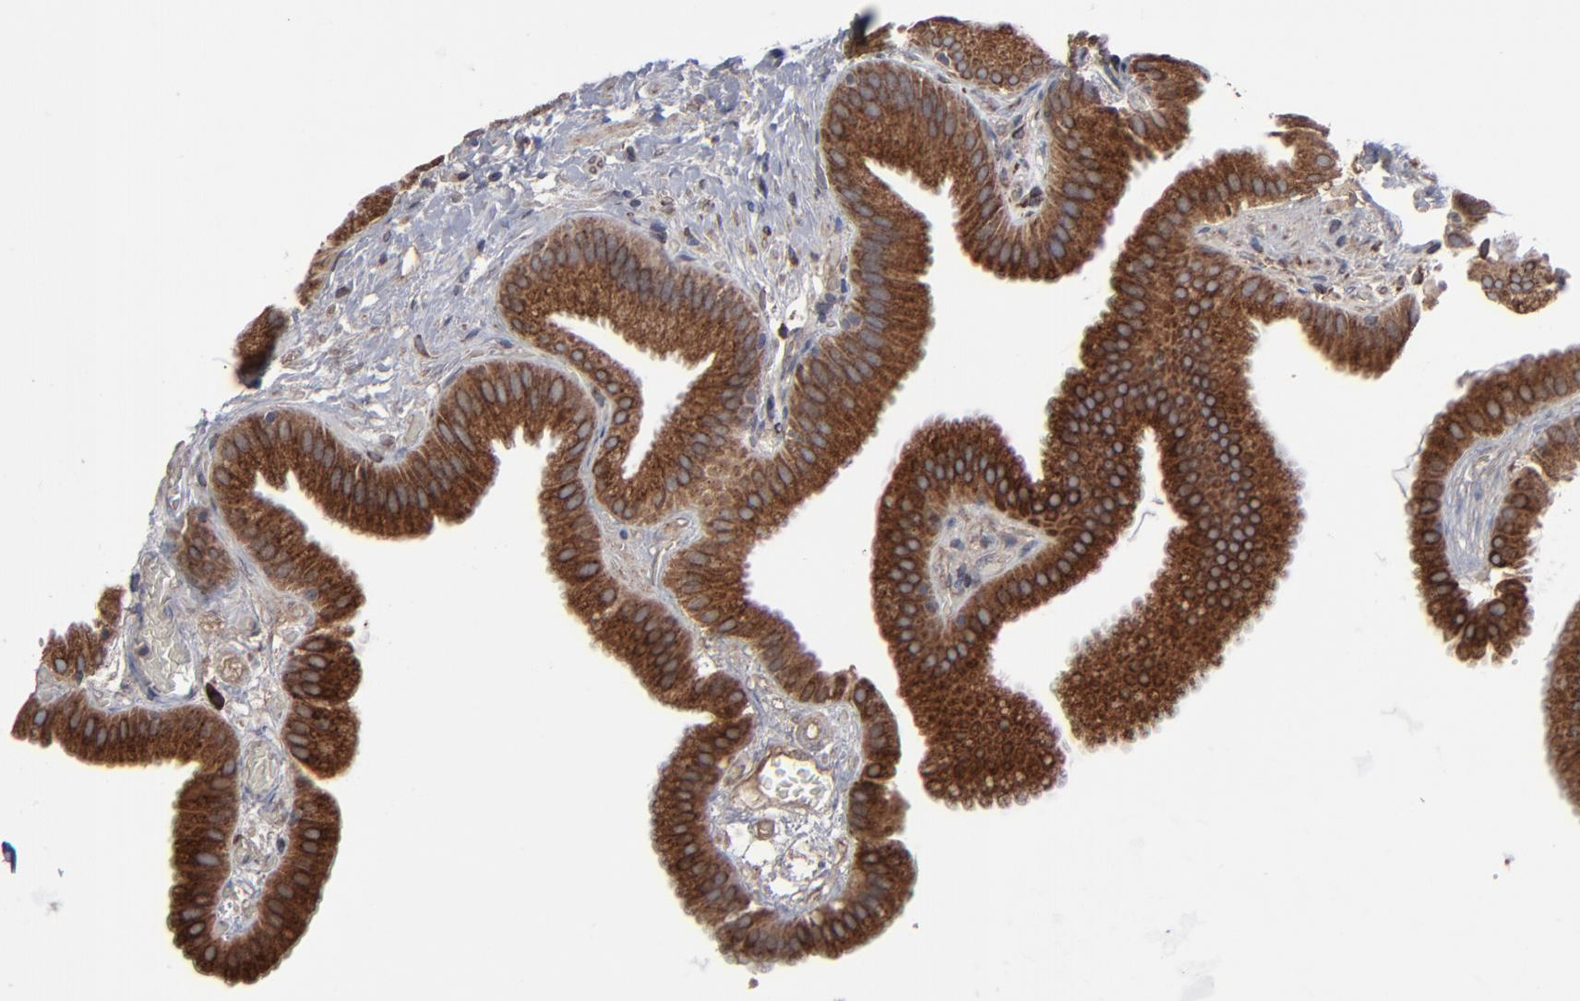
{"staining": {"intensity": "moderate", "quantity": ">75%", "location": "cytoplasmic/membranous"}, "tissue": "gallbladder", "cell_type": "Glandular cells", "image_type": "normal", "snomed": [{"axis": "morphology", "description": "Normal tissue, NOS"}, {"axis": "topography", "description": "Gallbladder"}], "caption": "Gallbladder stained with DAB IHC demonstrates medium levels of moderate cytoplasmic/membranous expression in approximately >75% of glandular cells. (DAB IHC, brown staining for protein, blue staining for nuclei).", "gene": "CNIH1", "patient": {"sex": "female", "age": 63}}